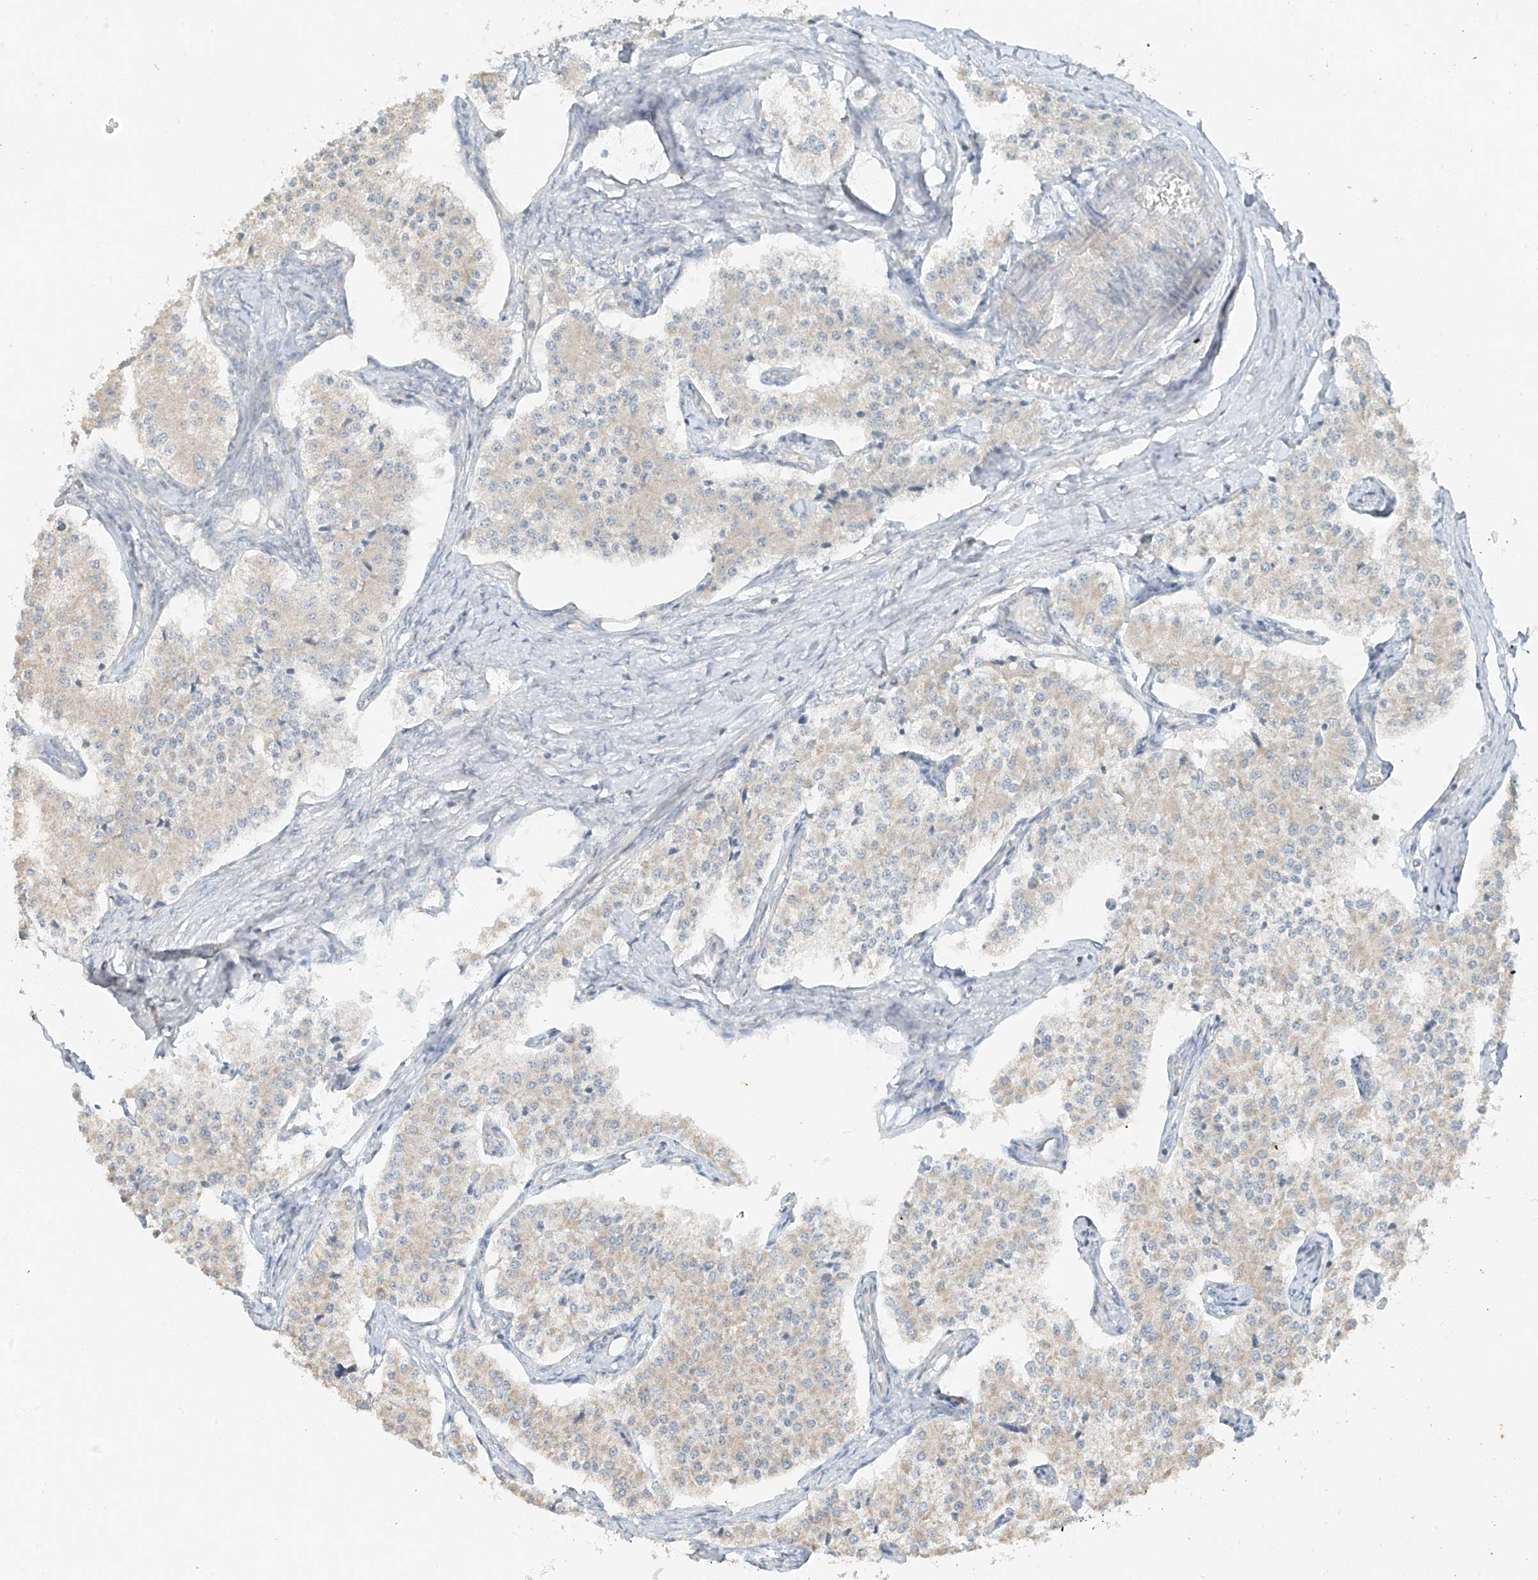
{"staining": {"intensity": "negative", "quantity": "none", "location": "none"}, "tissue": "carcinoid", "cell_type": "Tumor cells", "image_type": "cancer", "snomed": [{"axis": "morphology", "description": "Carcinoid, malignant, NOS"}, {"axis": "topography", "description": "Colon"}], "caption": "This is an IHC micrograph of human carcinoid (malignant). There is no expression in tumor cells.", "gene": "ANKZF1", "patient": {"sex": "female", "age": 52}}